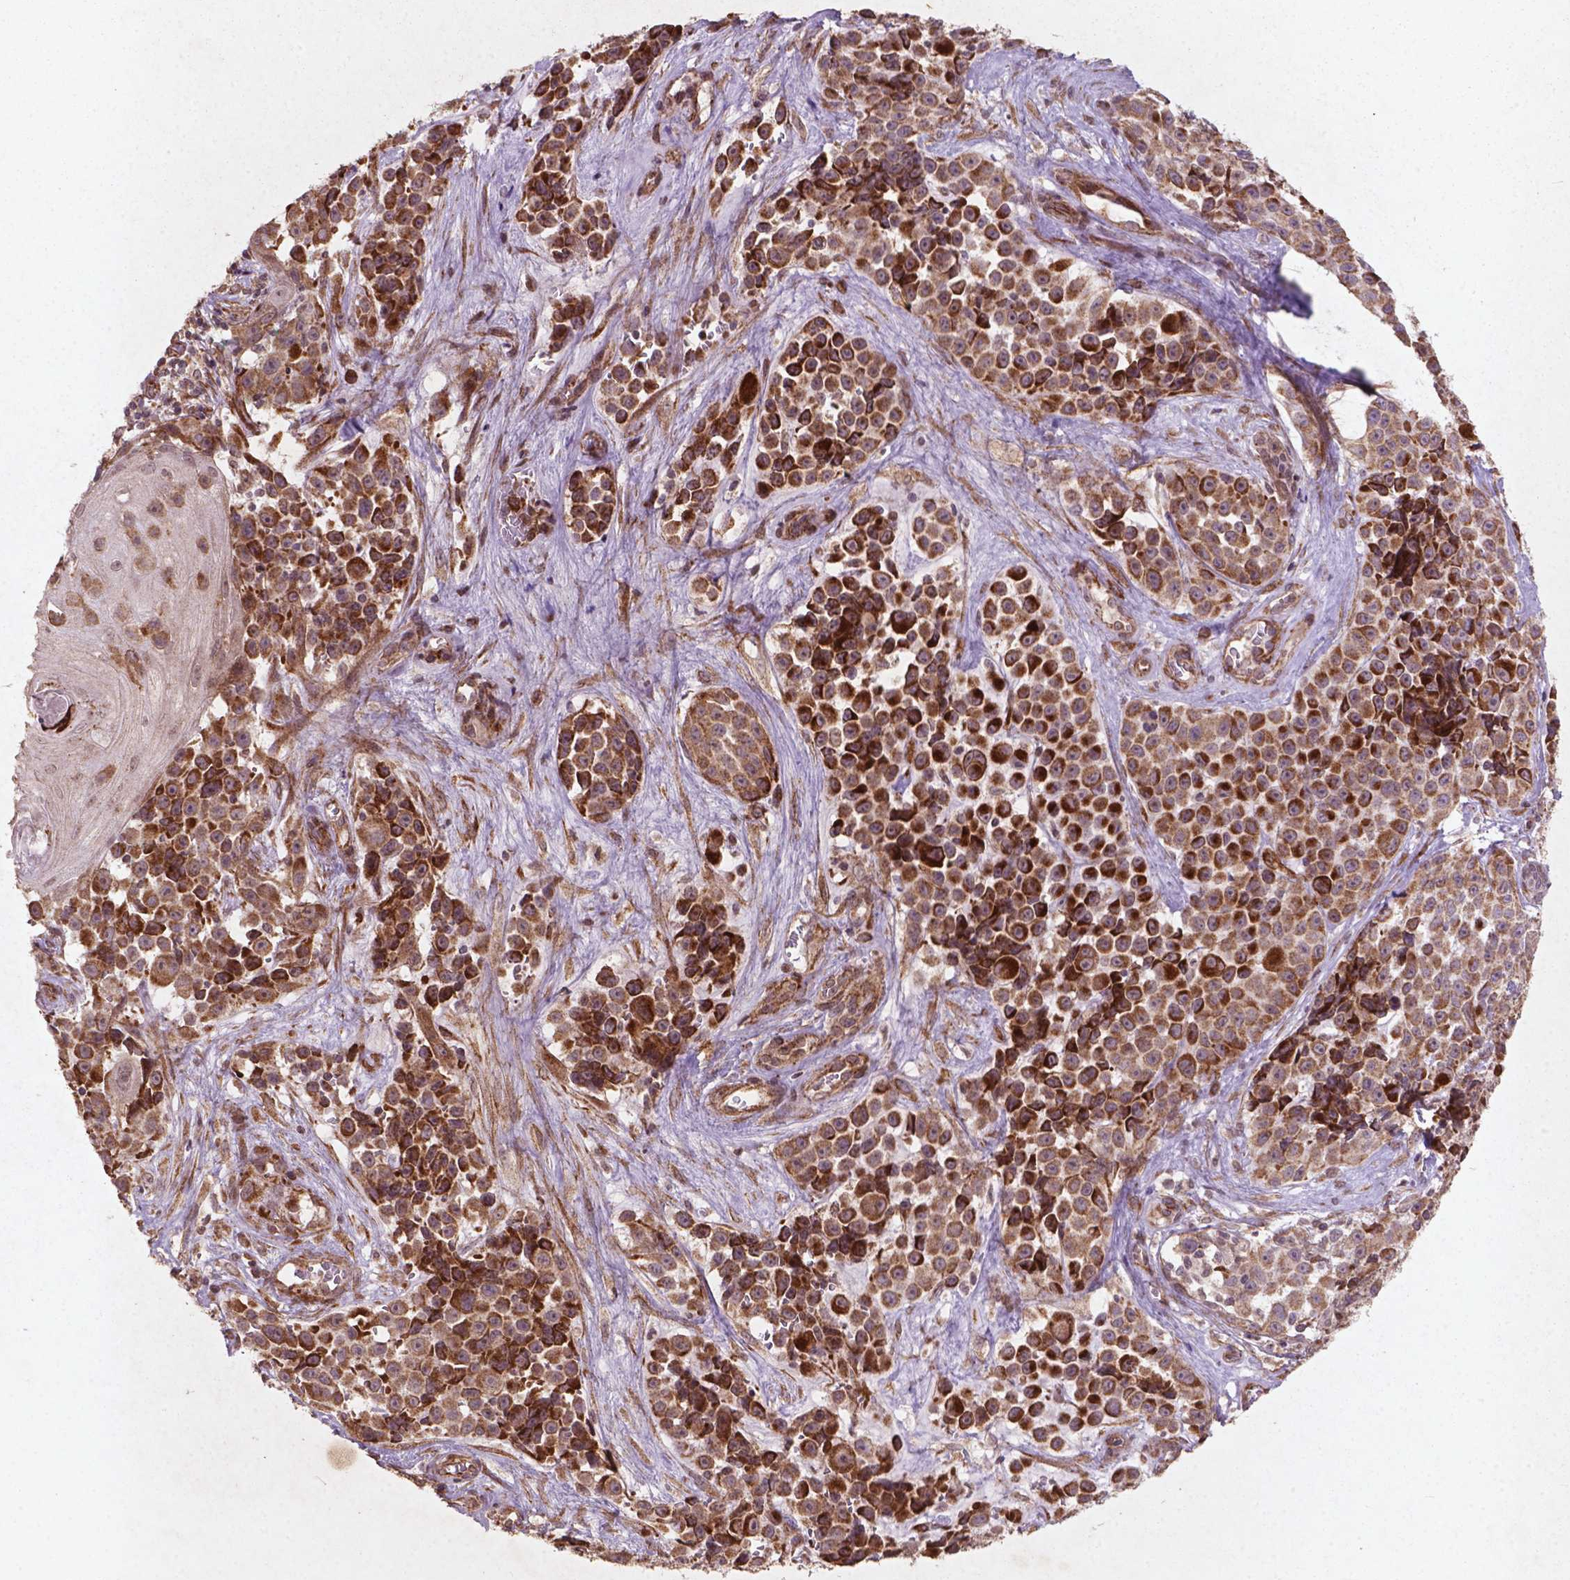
{"staining": {"intensity": "strong", "quantity": ">75%", "location": "cytoplasmic/membranous"}, "tissue": "melanoma", "cell_type": "Tumor cells", "image_type": "cancer", "snomed": [{"axis": "morphology", "description": "Malignant melanoma, NOS"}, {"axis": "topography", "description": "Skin"}], "caption": "The histopathology image reveals staining of malignant melanoma, revealing strong cytoplasmic/membranous protein staining (brown color) within tumor cells.", "gene": "SMAD2", "patient": {"sex": "female", "age": 88}}